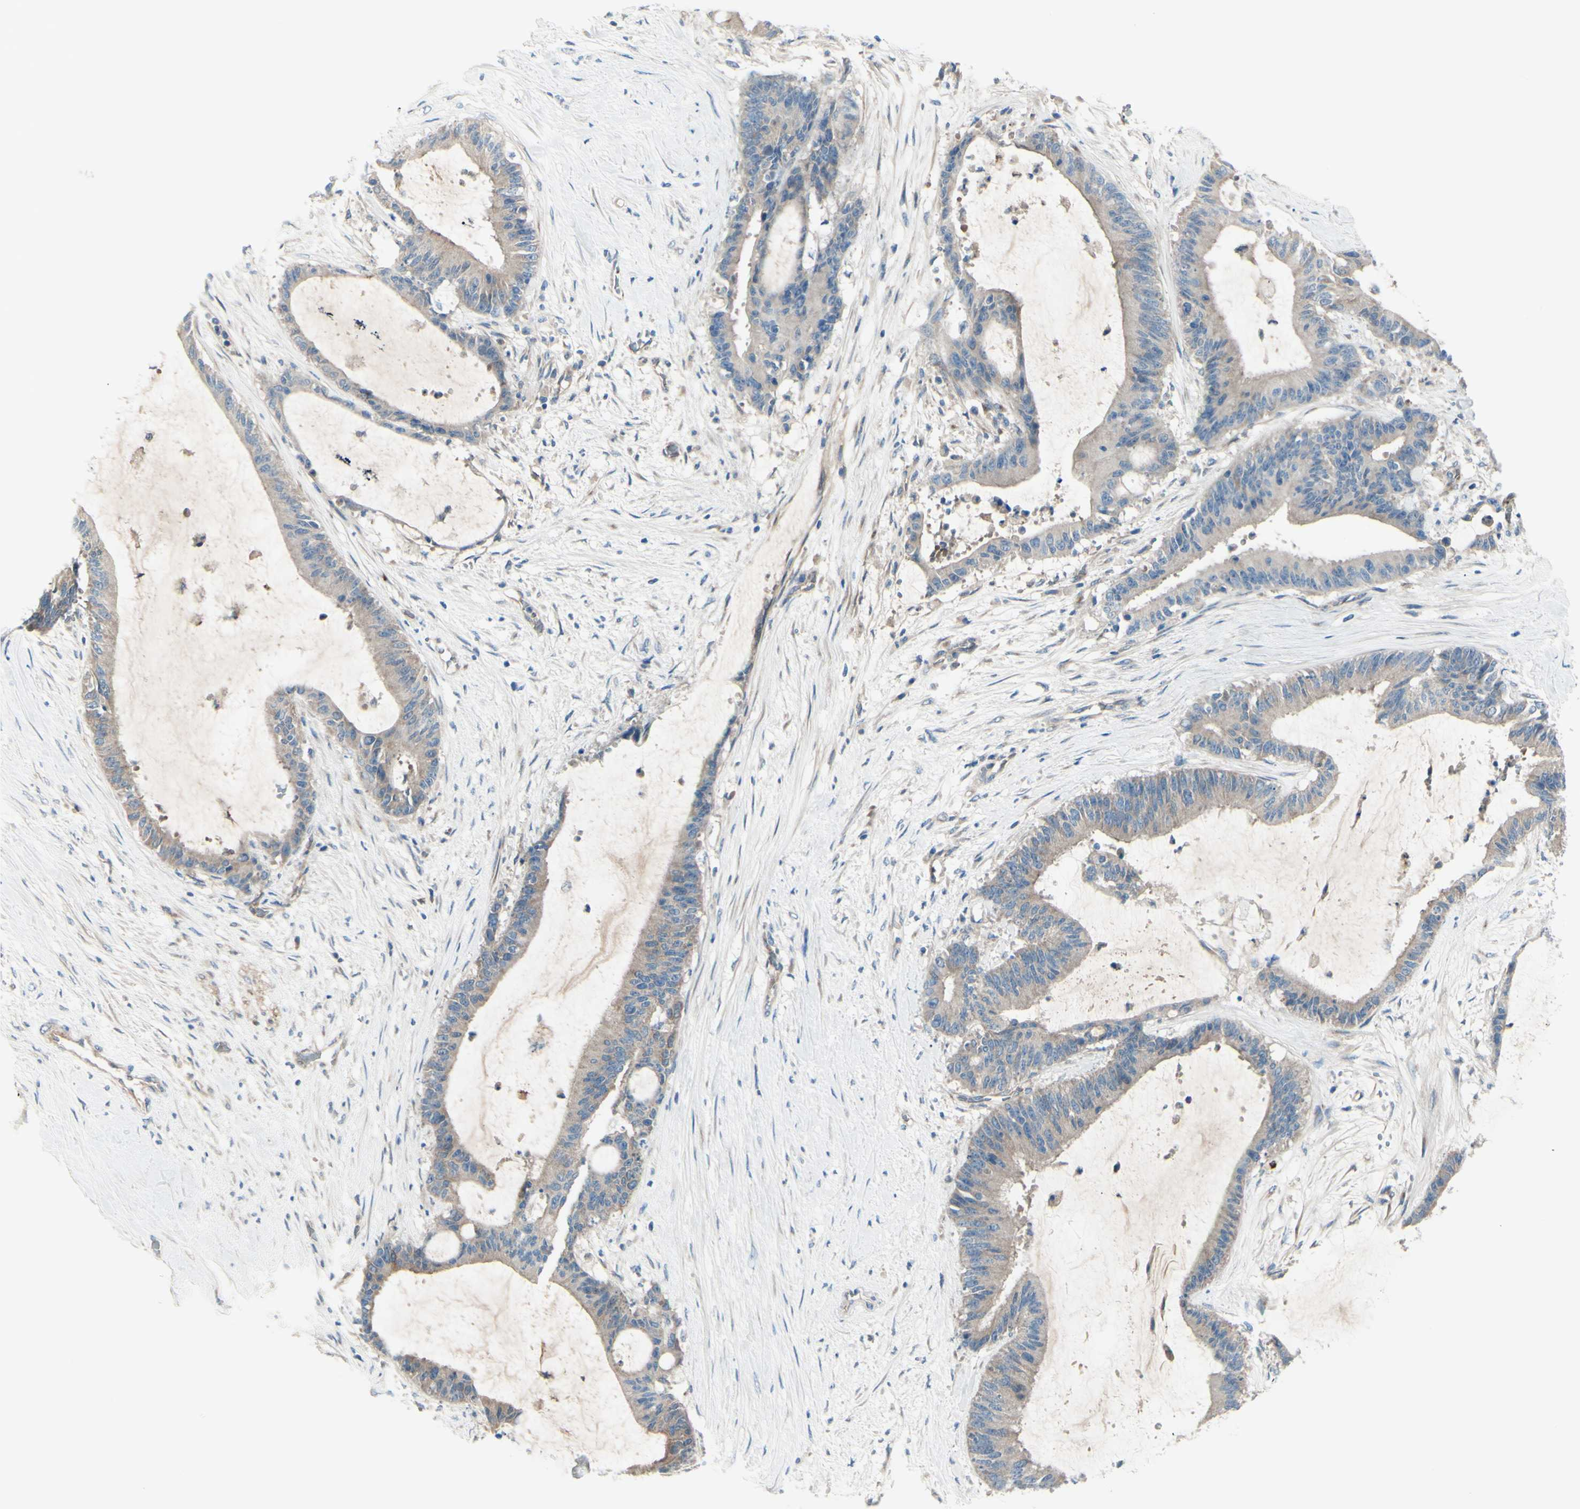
{"staining": {"intensity": "weak", "quantity": ">75%", "location": "cytoplasmic/membranous"}, "tissue": "liver cancer", "cell_type": "Tumor cells", "image_type": "cancer", "snomed": [{"axis": "morphology", "description": "Cholangiocarcinoma"}, {"axis": "topography", "description": "Liver"}], "caption": "Liver cancer was stained to show a protein in brown. There is low levels of weak cytoplasmic/membranous expression in about >75% of tumor cells.", "gene": "PCDHGA2", "patient": {"sex": "female", "age": 73}}